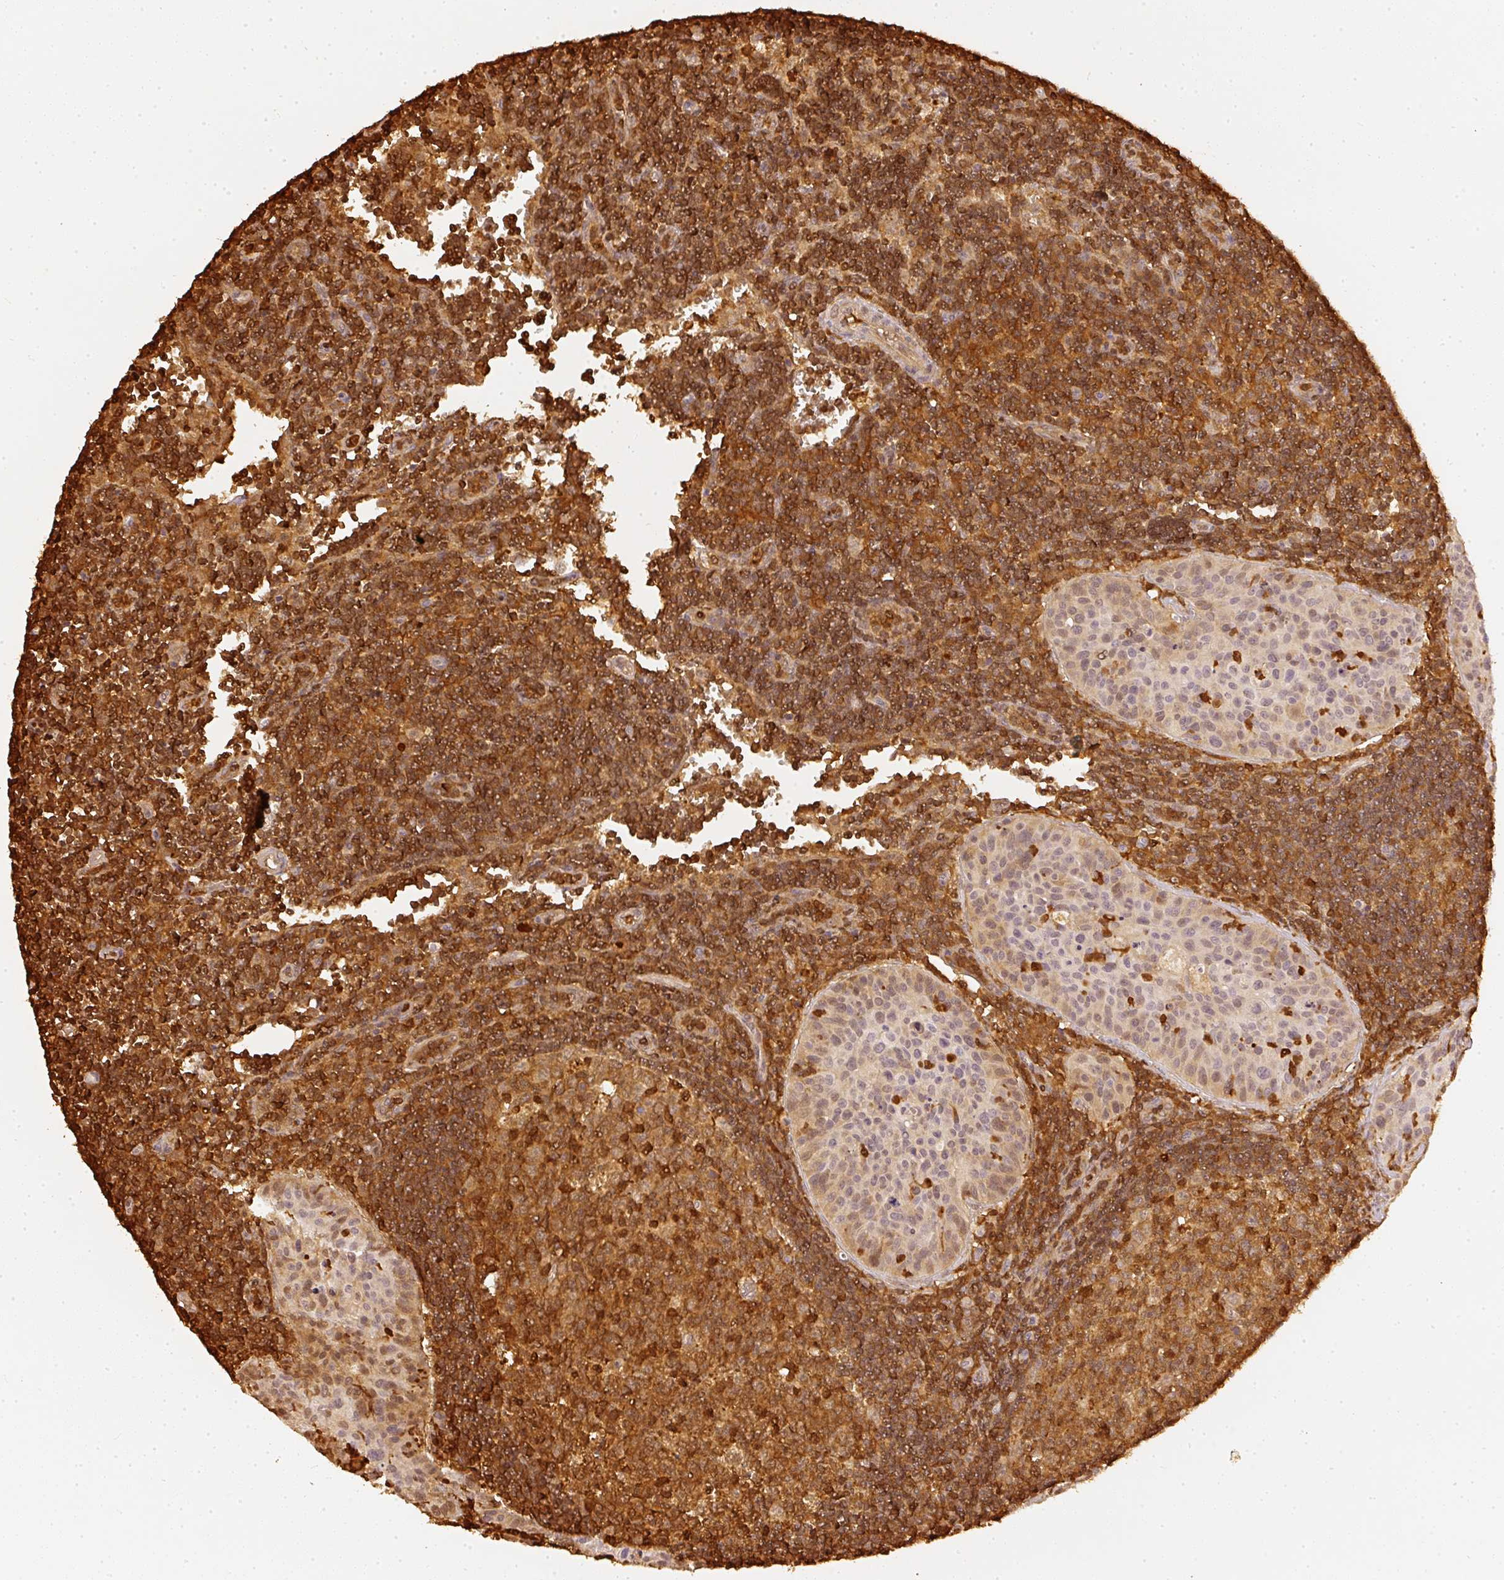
{"staining": {"intensity": "strong", "quantity": ">75%", "location": "cytoplasmic/membranous"}, "tissue": "lymph node", "cell_type": "Germinal center cells", "image_type": "normal", "snomed": [{"axis": "morphology", "description": "Normal tissue, NOS"}, {"axis": "topography", "description": "Lymph node"}], "caption": "Immunohistochemistry of benign human lymph node exhibits high levels of strong cytoplasmic/membranous expression in about >75% of germinal center cells. The staining is performed using DAB brown chromogen to label protein expression. The nuclei are counter-stained blue using hematoxylin.", "gene": "PFN1", "patient": {"sex": "female", "age": 29}}